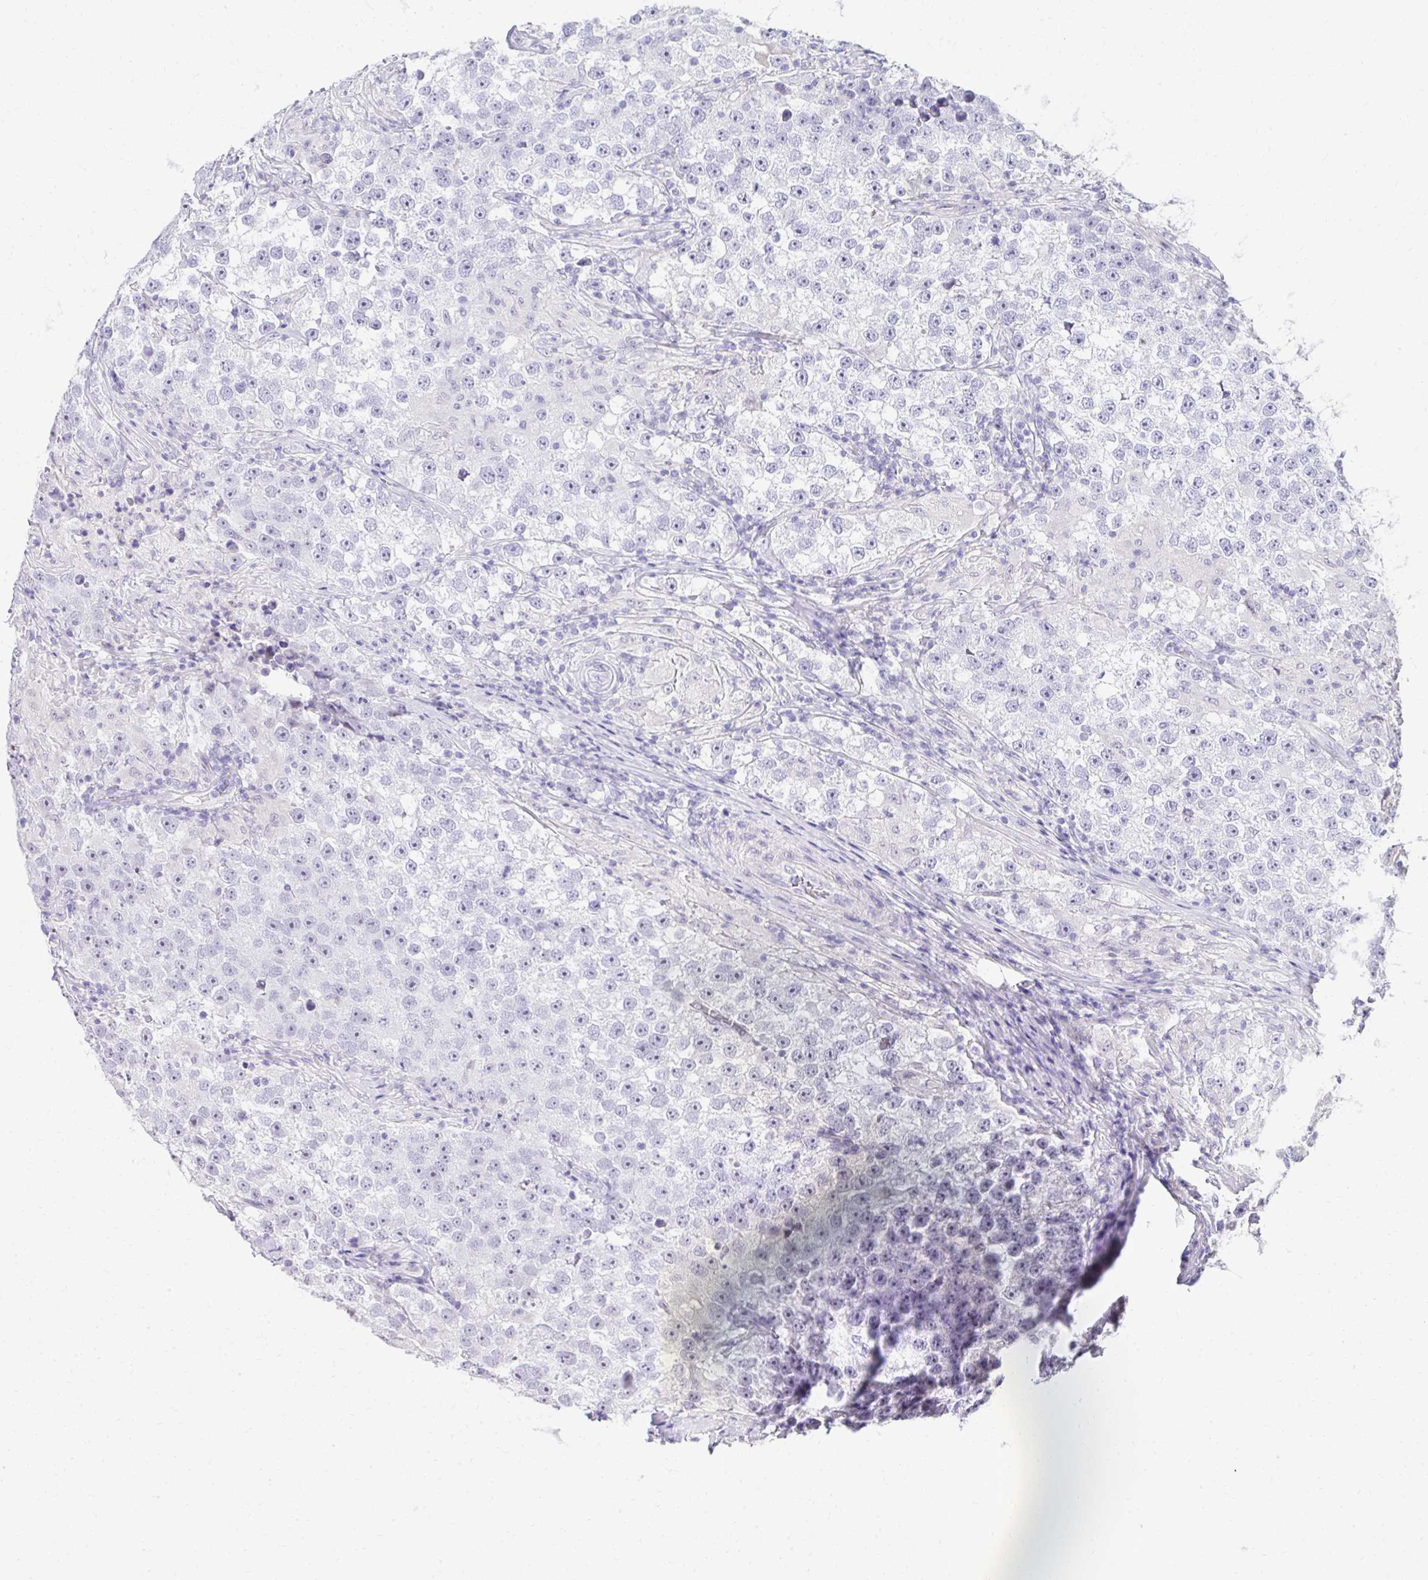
{"staining": {"intensity": "negative", "quantity": "none", "location": "none"}, "tissue": "testis cancer", "cell_type": "Tumor cells", "image_type": "cancer", "snomed": [{"axis": "morphology", "description": "Seminoma, NOS"}, {"axis": "topography", "description": "Testis"}], "caption": "IHC histopathology image of neoplastic tissue: testis cancer stained with DAB displays no significant protein staining in tumor cells.", "gene": "EID3", "patient": {"sex": "male", "age": 46}}